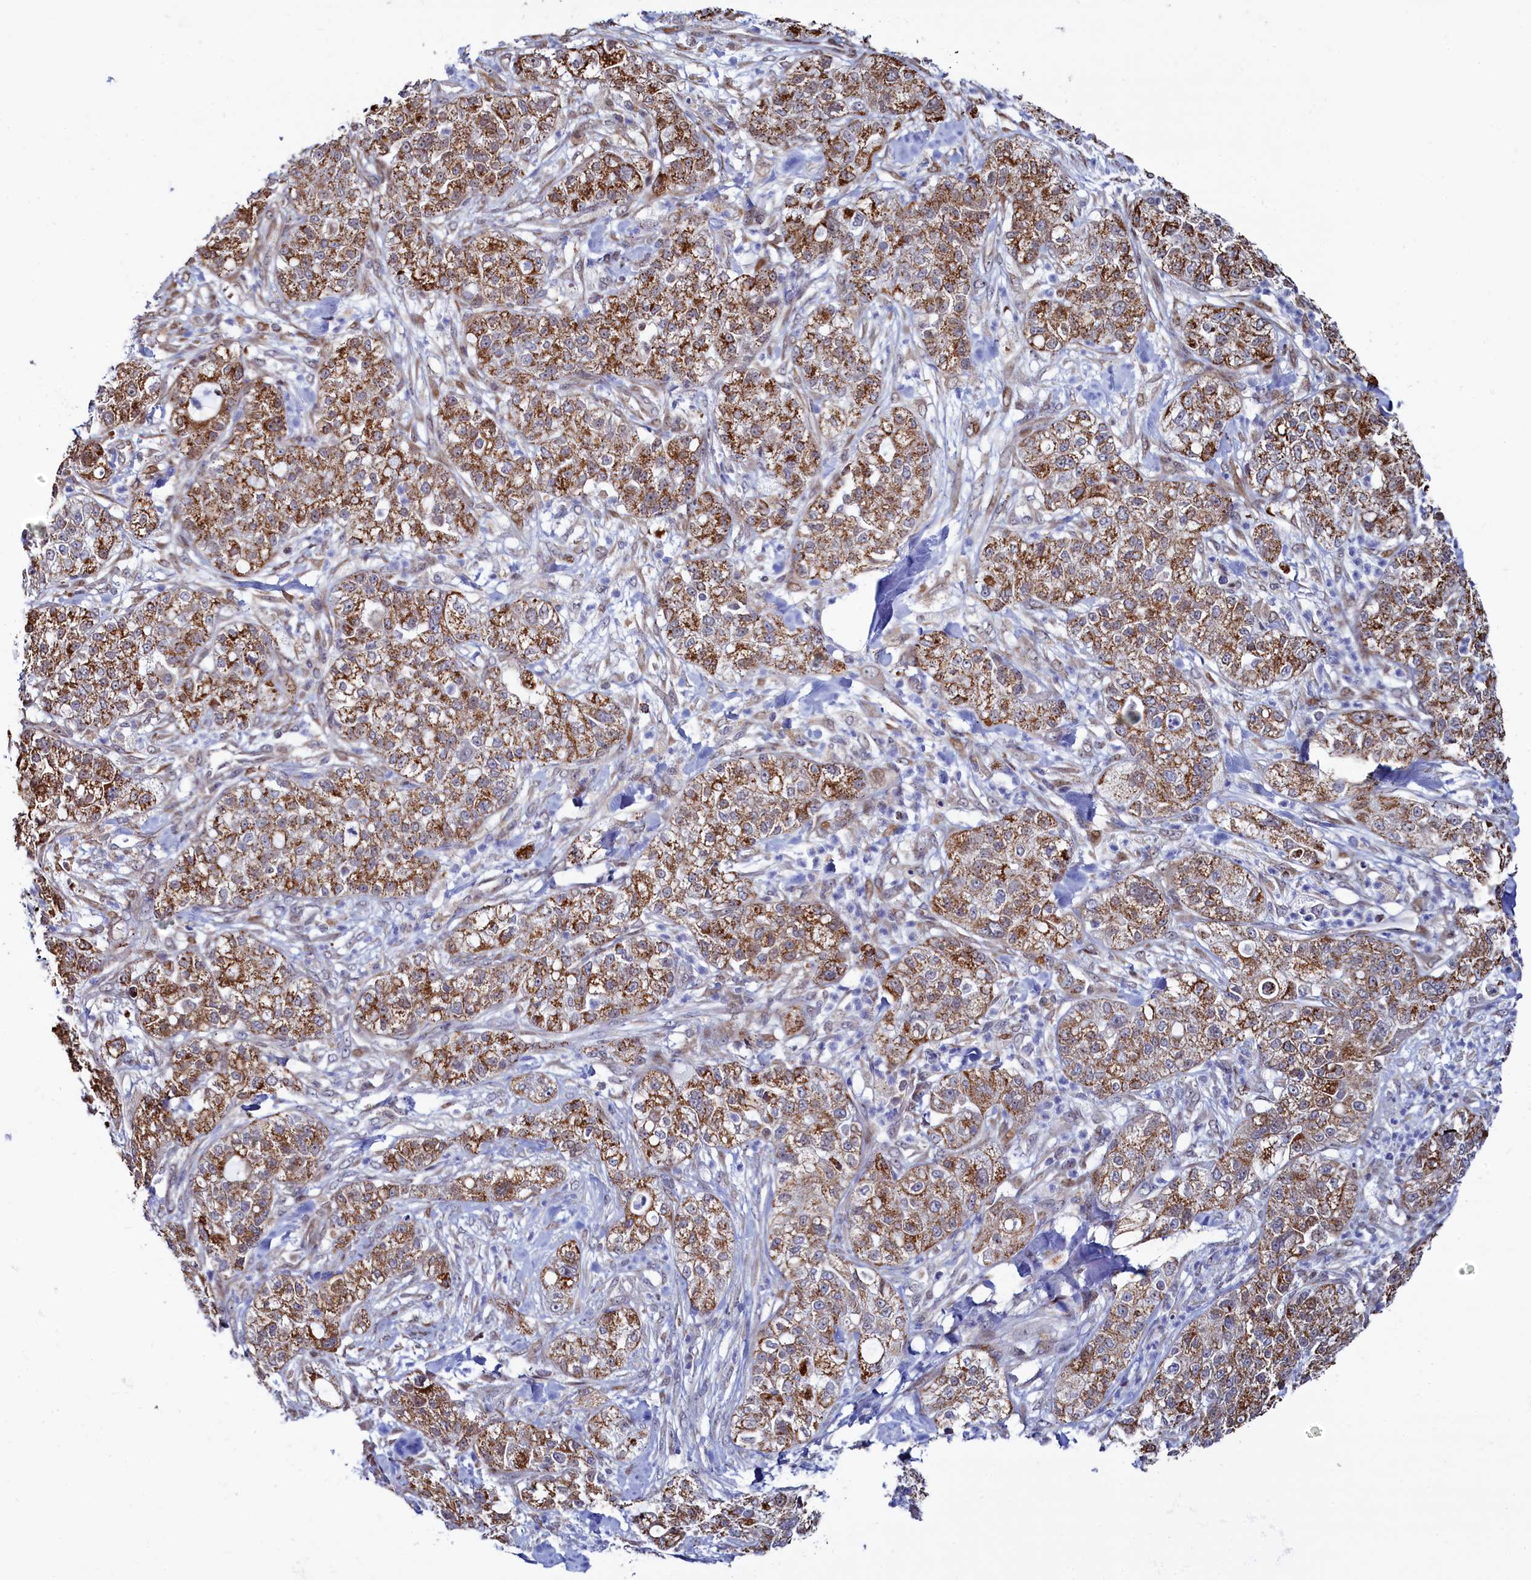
{"staining": {"intensity": "strong", "quantity": ">75%", "location": "cytoplasmic/membranous"}, "tissue": "pancreatic cancer", "cell_type": "Tumor cells", "image_type": "cancer", "snomed": [{"axis": "morphology", "description": "Adenocarcinoma, NOS"}, {"axis": "topography", "description": "Pancreas"}], "caption": "Immunohistochemical staining of adenocarcinoma (pancreatic) exhibits high levels of strong cytoplasmic/membranous staining in about >75% of tumor cells.", "gene": "HDGFL3", "patient": {"sex": "female", "age": 78}}